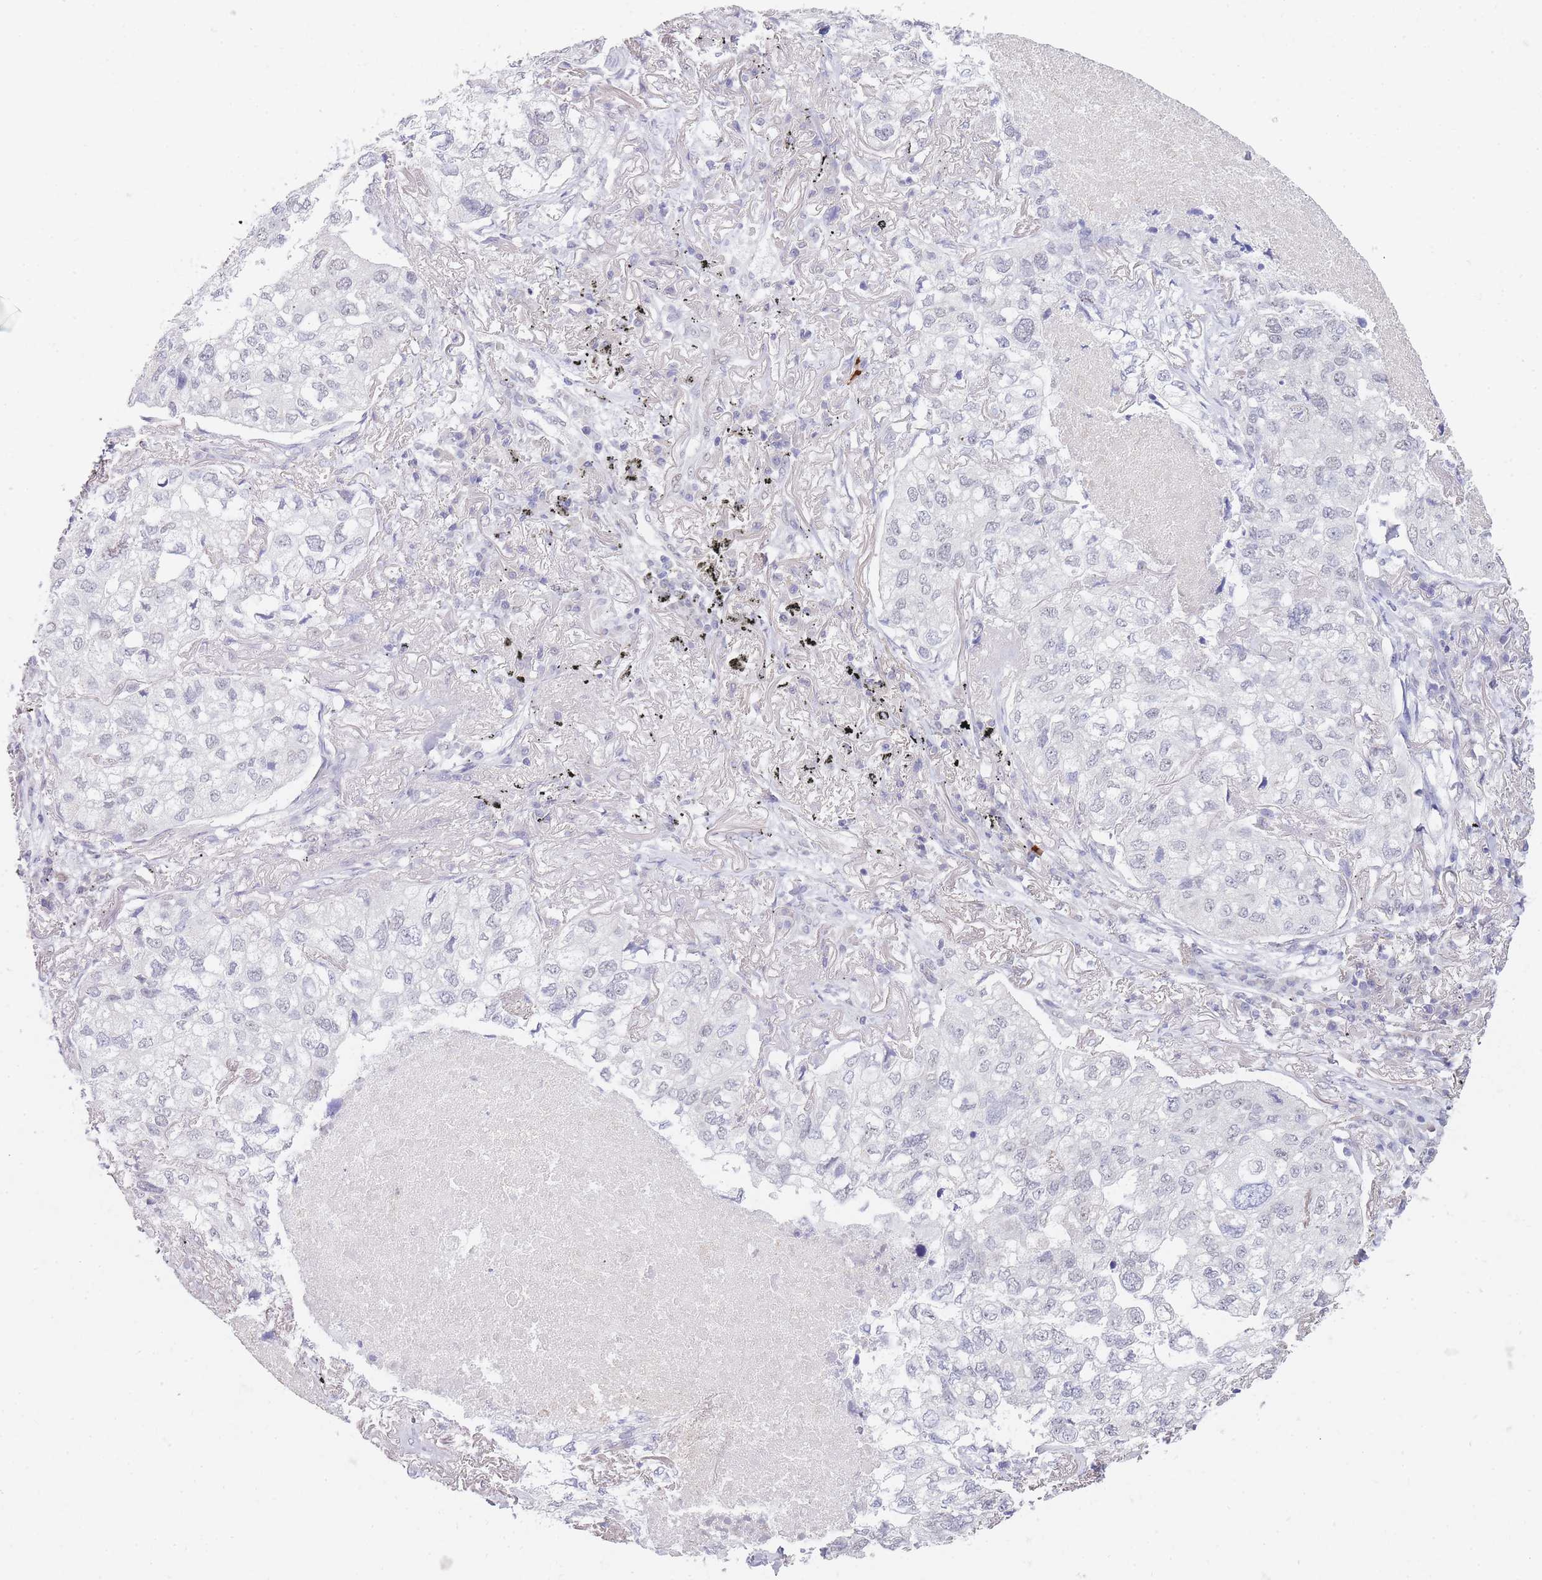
{"staining": {"intensity": "negative", "quantity": "none", "location": "none"}, "tissue": "lung cancer", "cell_type": "Tumor cells", "image_type": "cancer", "snomed": [{"axis": "morphology", "description": "Adenocarcinoma, NOS"}, {"axis": "topography", "description": "Lung"}], "caption": "This is an immunohistochemistry micrograph of adenocarcinoma (lung). There is no expression in tumor cells.", "gene": "FRAT2", "patient": {"sex": "male", "age": 65}}